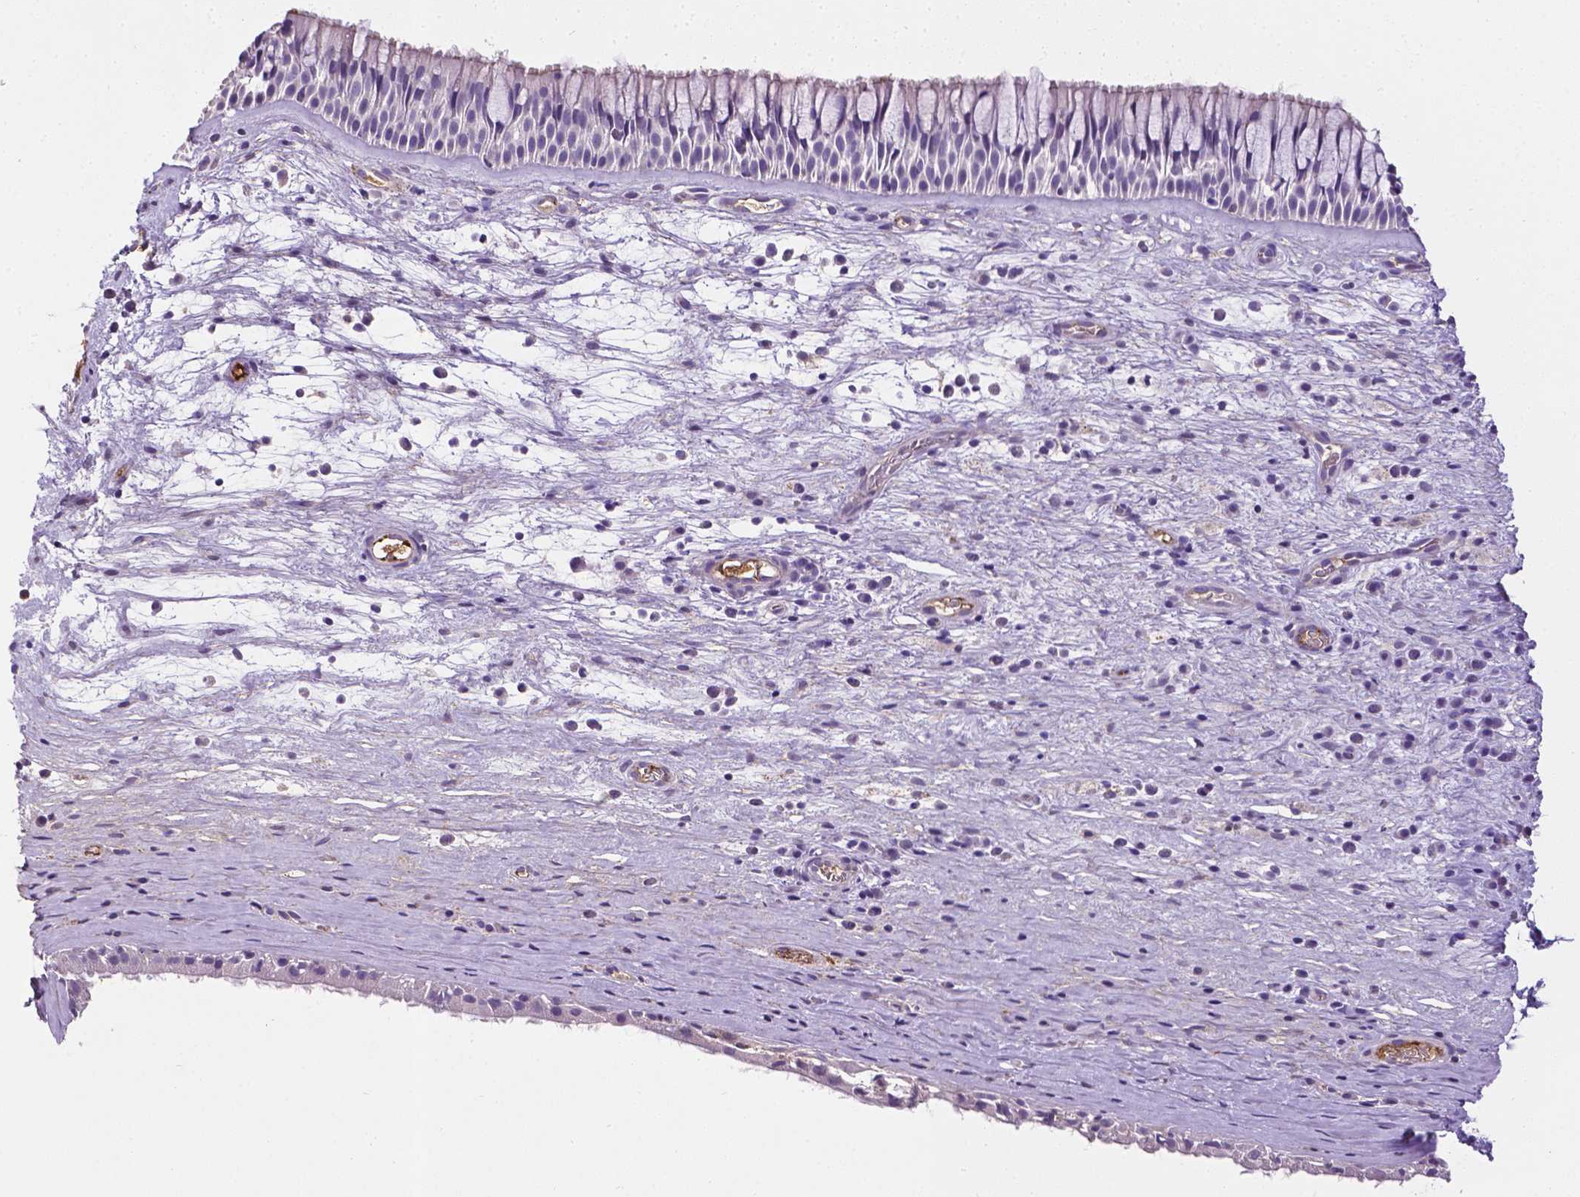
{"staining": {"intensity": "negative", "quantity": "none", "location": "none"}, "tissue": "nasopharynx", "cell_type": "Respiratory epithelial cells", "image_type": "normal", "snomed": [{"axis": "morphology", "description": "Normal tissue, NOS"}, {"axis": "topography", "description": "Nasopharynx"}], "caption": "Respiratory epithelial cells are negative for brown protein staining in unremarkable nasopharynx. The staining is performed using DAB brown chromogen with nuclei counter-stained in using hematoxylin.", "gene": "APOE", "patient": {"sex": "male", "age": 74}}